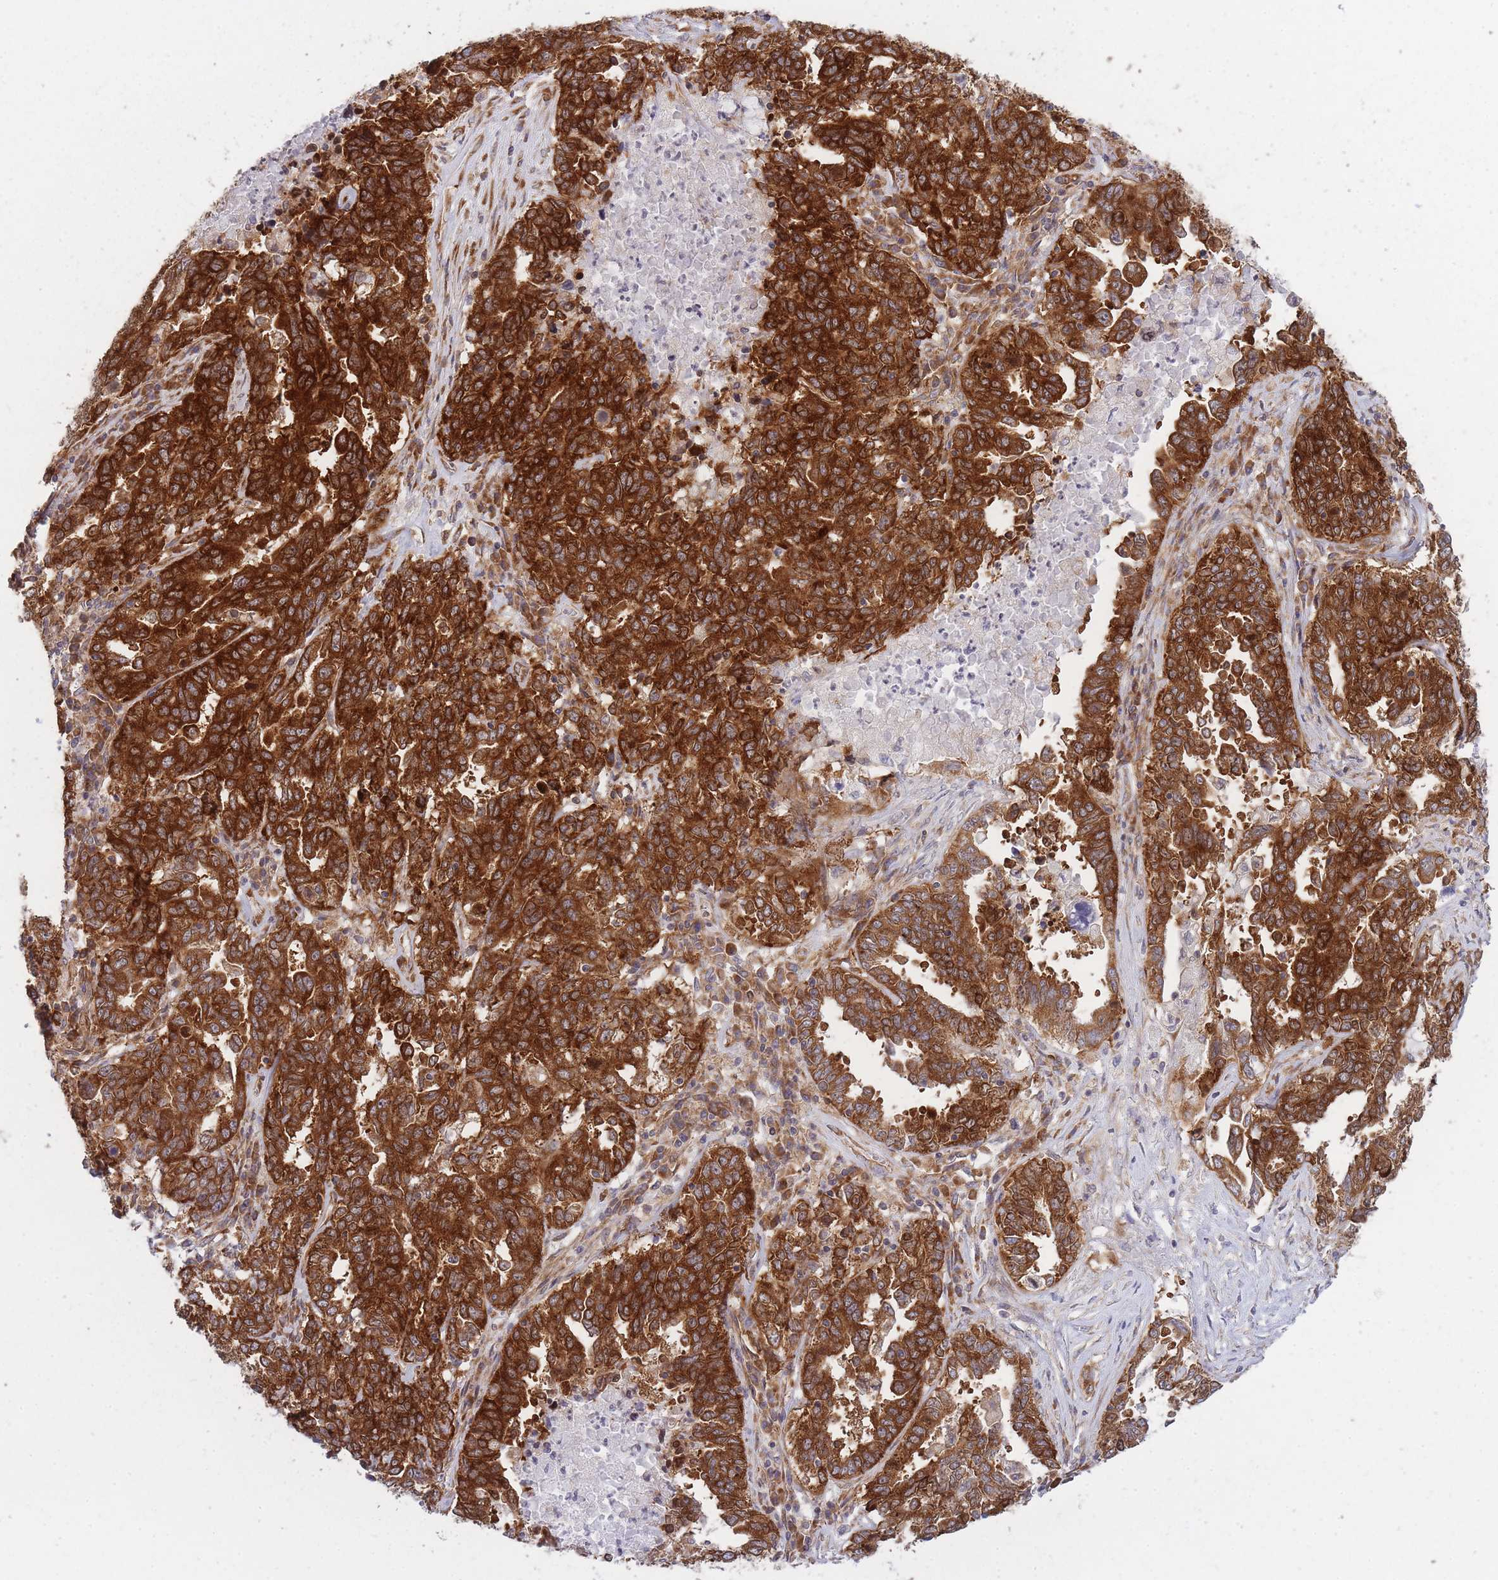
{"staining": {"intensity": "strong", "quantity": ">75%", "location": "cytoplasmic/membranous"}, "tissue": "ovarian cancer", "cell_type": "Tumor cells", "image_type": "cancer", "snomed": [{"axis": "morphology", "description": "Carcinoma, endometroid"}, {"axis": "topography", "description": "Ovary"}], "caption": "About >75% of tumor cells in human ovarian endometroid carcinoma reveal strong cytoplasmic/membranous protein expression as visualized by brown immunohistochemical staining.", "gene": "CCDC124", "patient": {"sex": "female", "age": 62}}